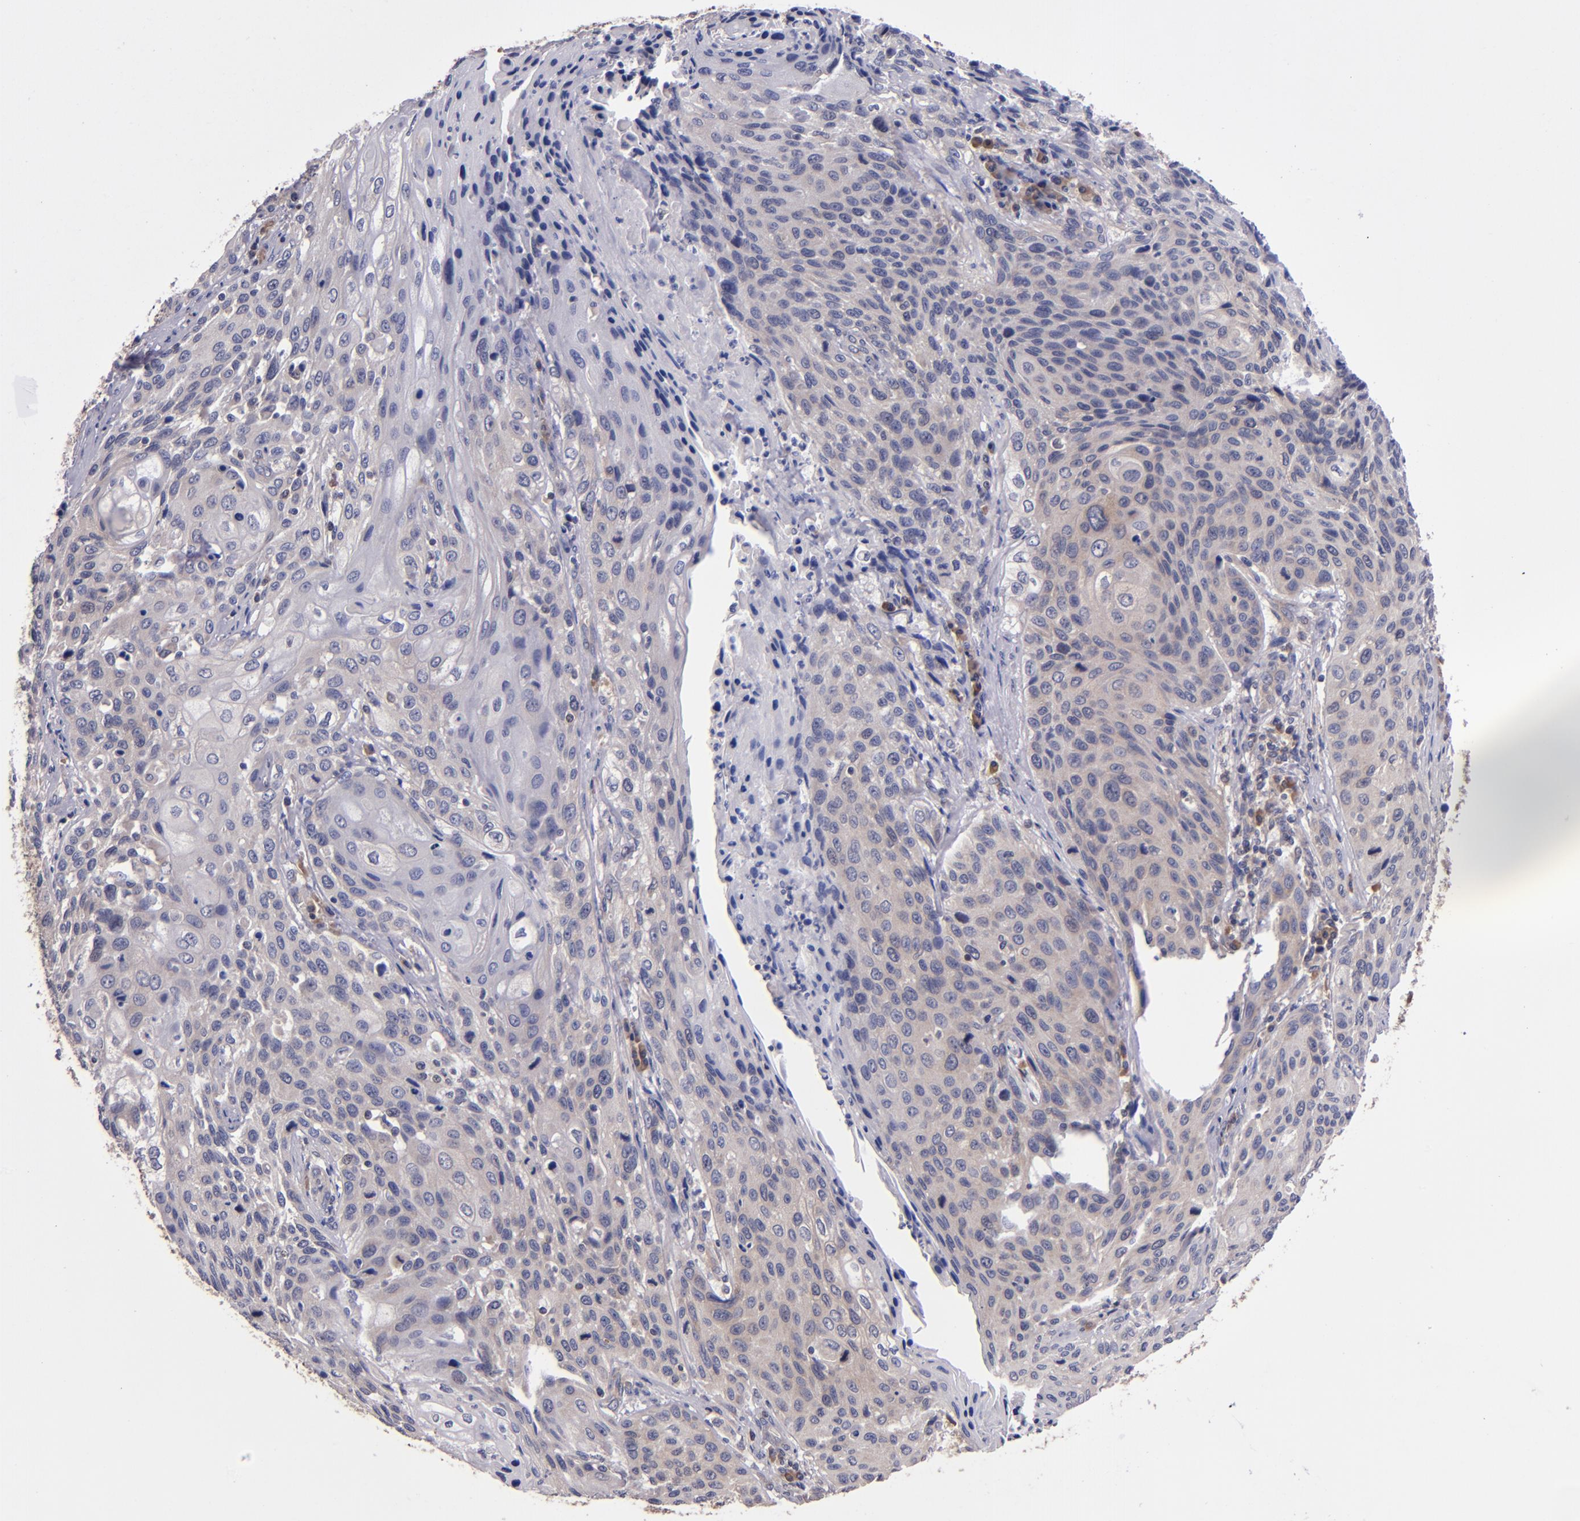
{"staining": {"intensity": "weak", "quantity": "25%-75%", "location": "cytoplasmic/membranous"}, "tissue": "cervical cancer", "cell_type": "Tumor cells", "image_type": "cancer", "snomed": [{"axis": "morphology", "description": "Squamous cell carcinoma, NOS"}, {"axis": "topography", "description": "Cervix"}], "caption": "Protein staining by immunohistochemistry (IHC) displays weak cytoplasmic/membranous staining in about 25%-75% of tumor cells in cervical cancer (squamous cell carcinoma).", "gene": "EIF4ENIF1", "patient": {"sex": "female", "age": 32}}